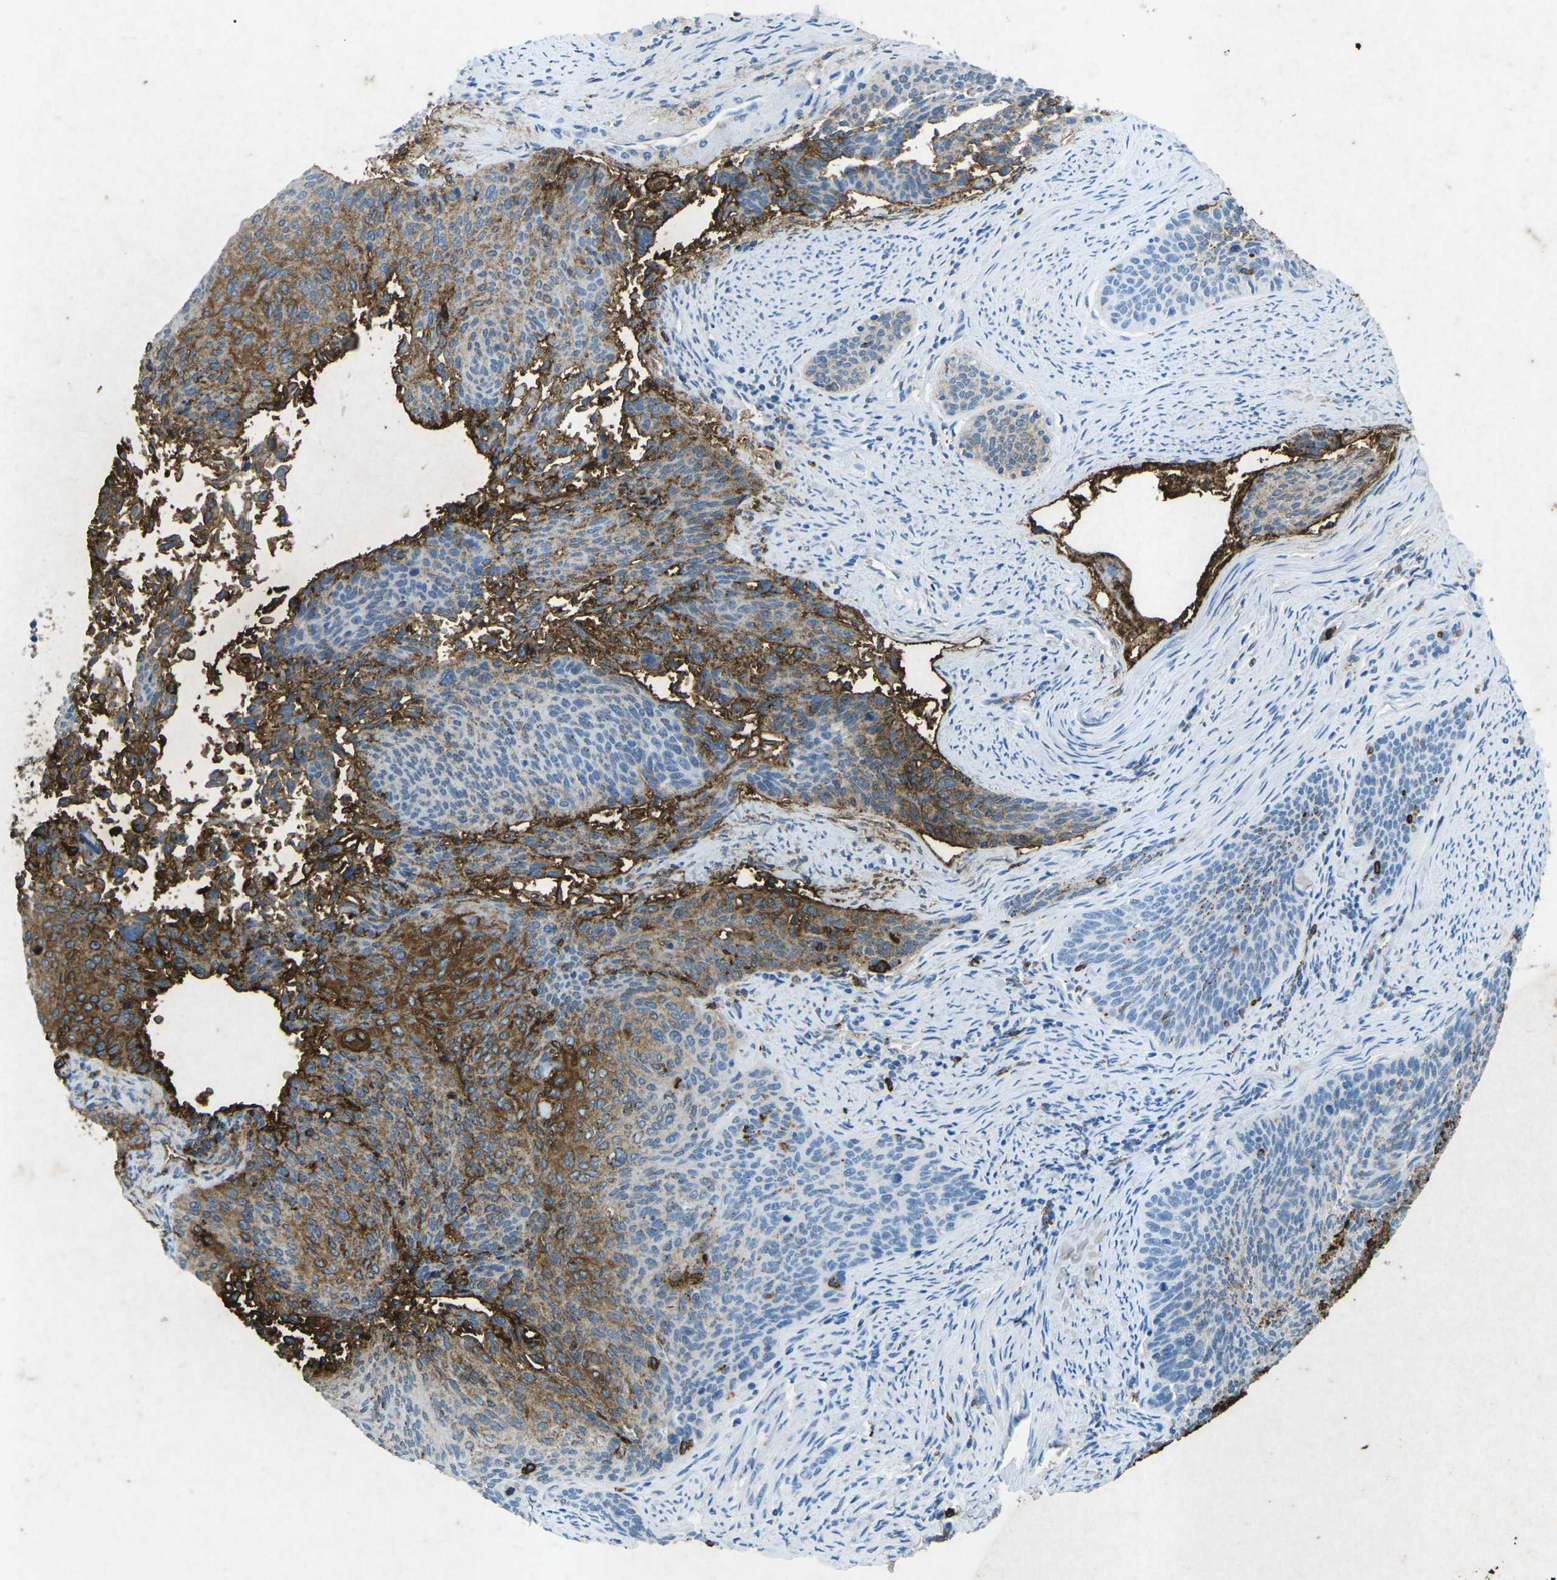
{"staining": {"intensity": "moderate", "quantity": "25%-75%", "location": "cytoplasmic/membranous"}, "tissue": "cervical cancer", "cell_type": "Tumor cells", "image_type": "cancer", "snomed": [{"axis": "morphology", "description": "Squamous cell carcinoma, NOS"}, {"axis": "topography", "description": "Cervix"}], "caption": "There is medium levels of moderate cytoplasmic/membranous positivity in tumor cells of cervical cancer, as demonstrated by immunohistochemical staining (brown color).", "gene": "CTAGE1", "patient": {"sex": "female", "age": 55}}